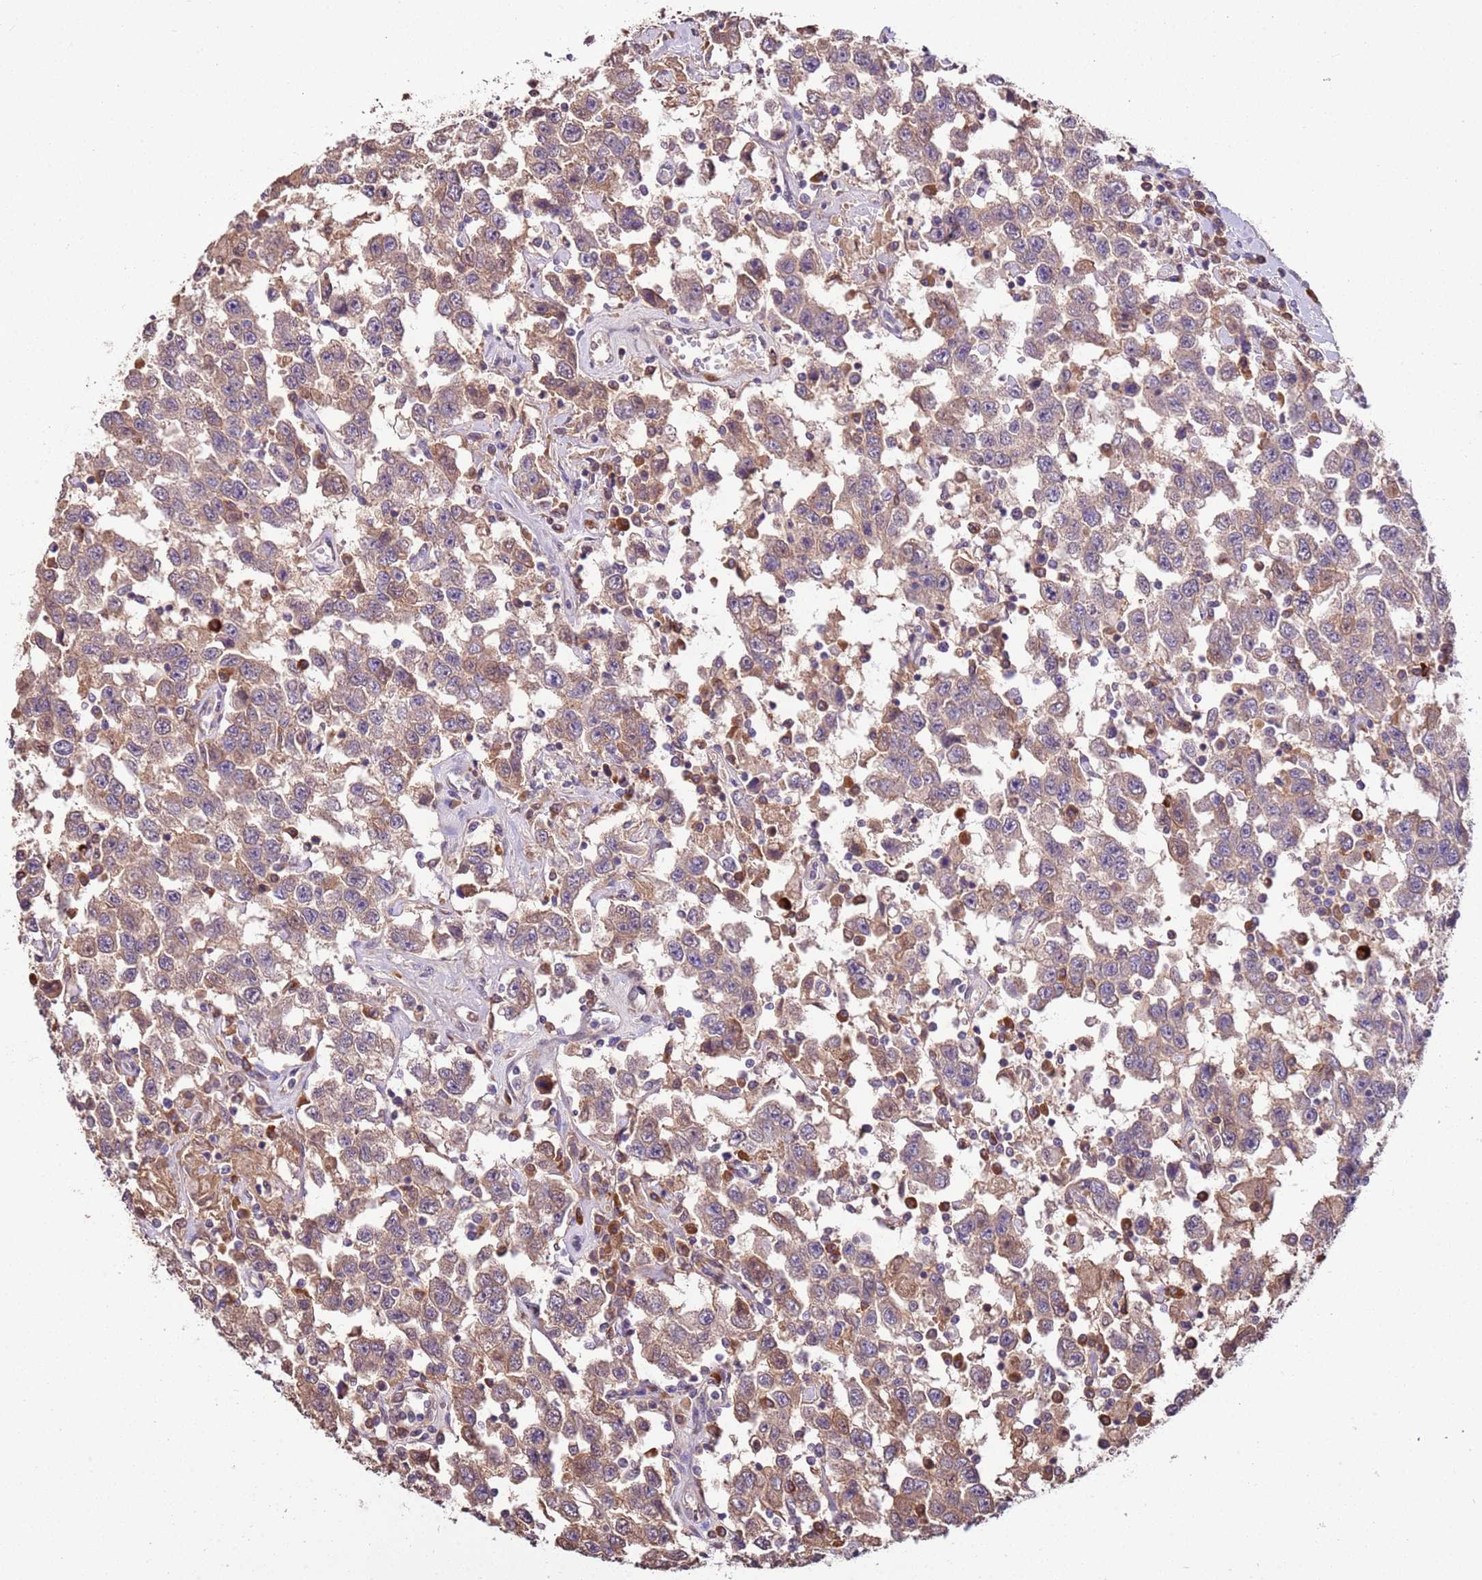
{"staining": {"intensity": "weak", "quantity": "25%-75%", "location": "cytoplasmic/membranous"}, "tissue": "testis cancer", "cell_type": "Tumor cells", "image_type": "cancer", "snomed": [{"axis": "morphology", "description": "Seminoma, NOS"}, {"axis": "topography", "description": "Testis"}], "caption": "Protein expression analysis of testis cancer (seminoma) exhibits weak cytoplasmic/membranous positivity in about 25%-75% of tumor cells.", "gene": "BBS5", "patient": {"sex": "male", "age": 41}}